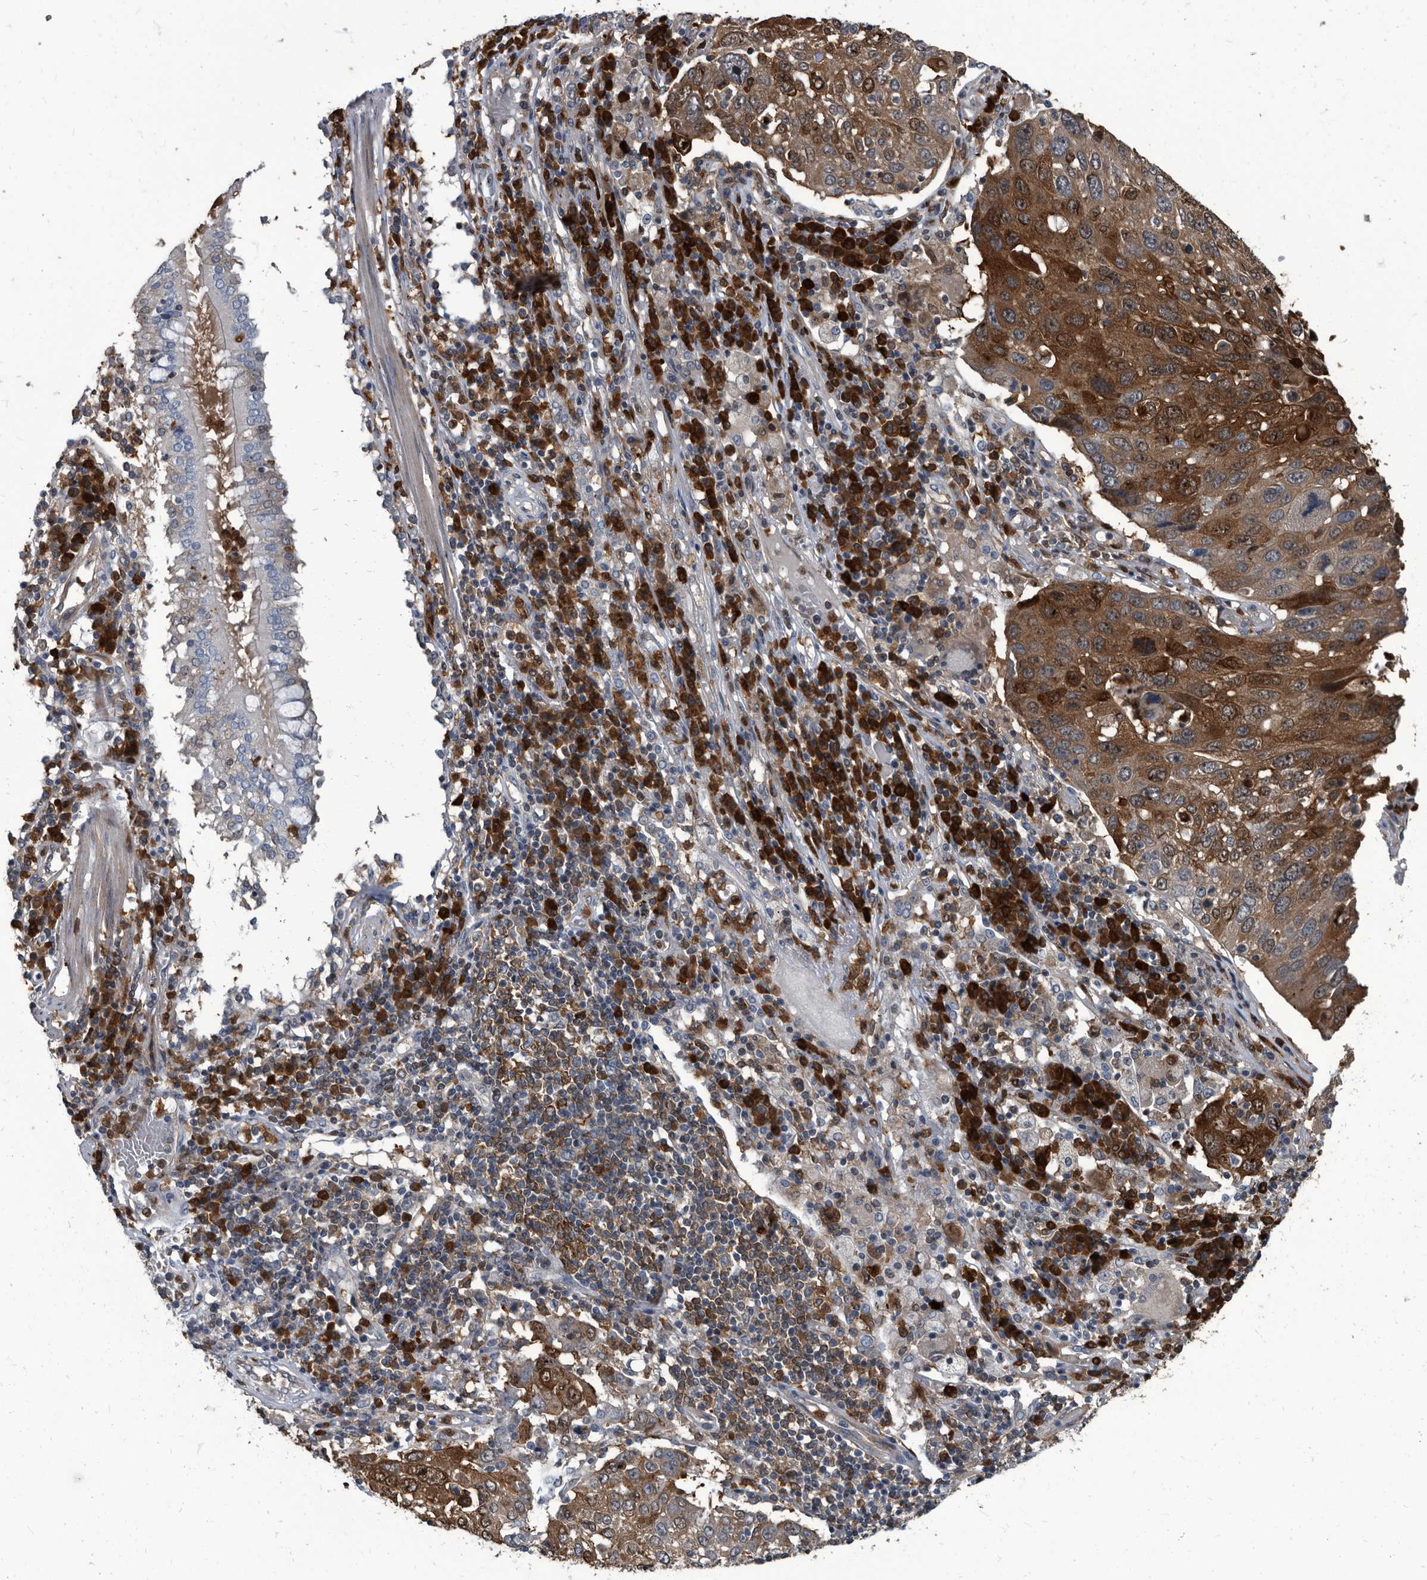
{"staining": {"intensity": "strong", "quantity": ">75%", "location": "cytoplasmic/membranous"}, "tissue": "lung cancer", "cell_type": "Tumor cells", "image_type": "cancer", "snomed": [{"axis": "morphology", "description": "Squamous cell carcinoma, NOS"}, {"axis": "topography", "description": "Lung"}], "caption": "This is a photomicrograph of immunohistochemistry (IHC) staining of lung cancer, which shows strong expression in the cytoplasmic/membranous of tumor cells.", "gene": "CDV3", "patient": {"sex": "male", "age": 65}}